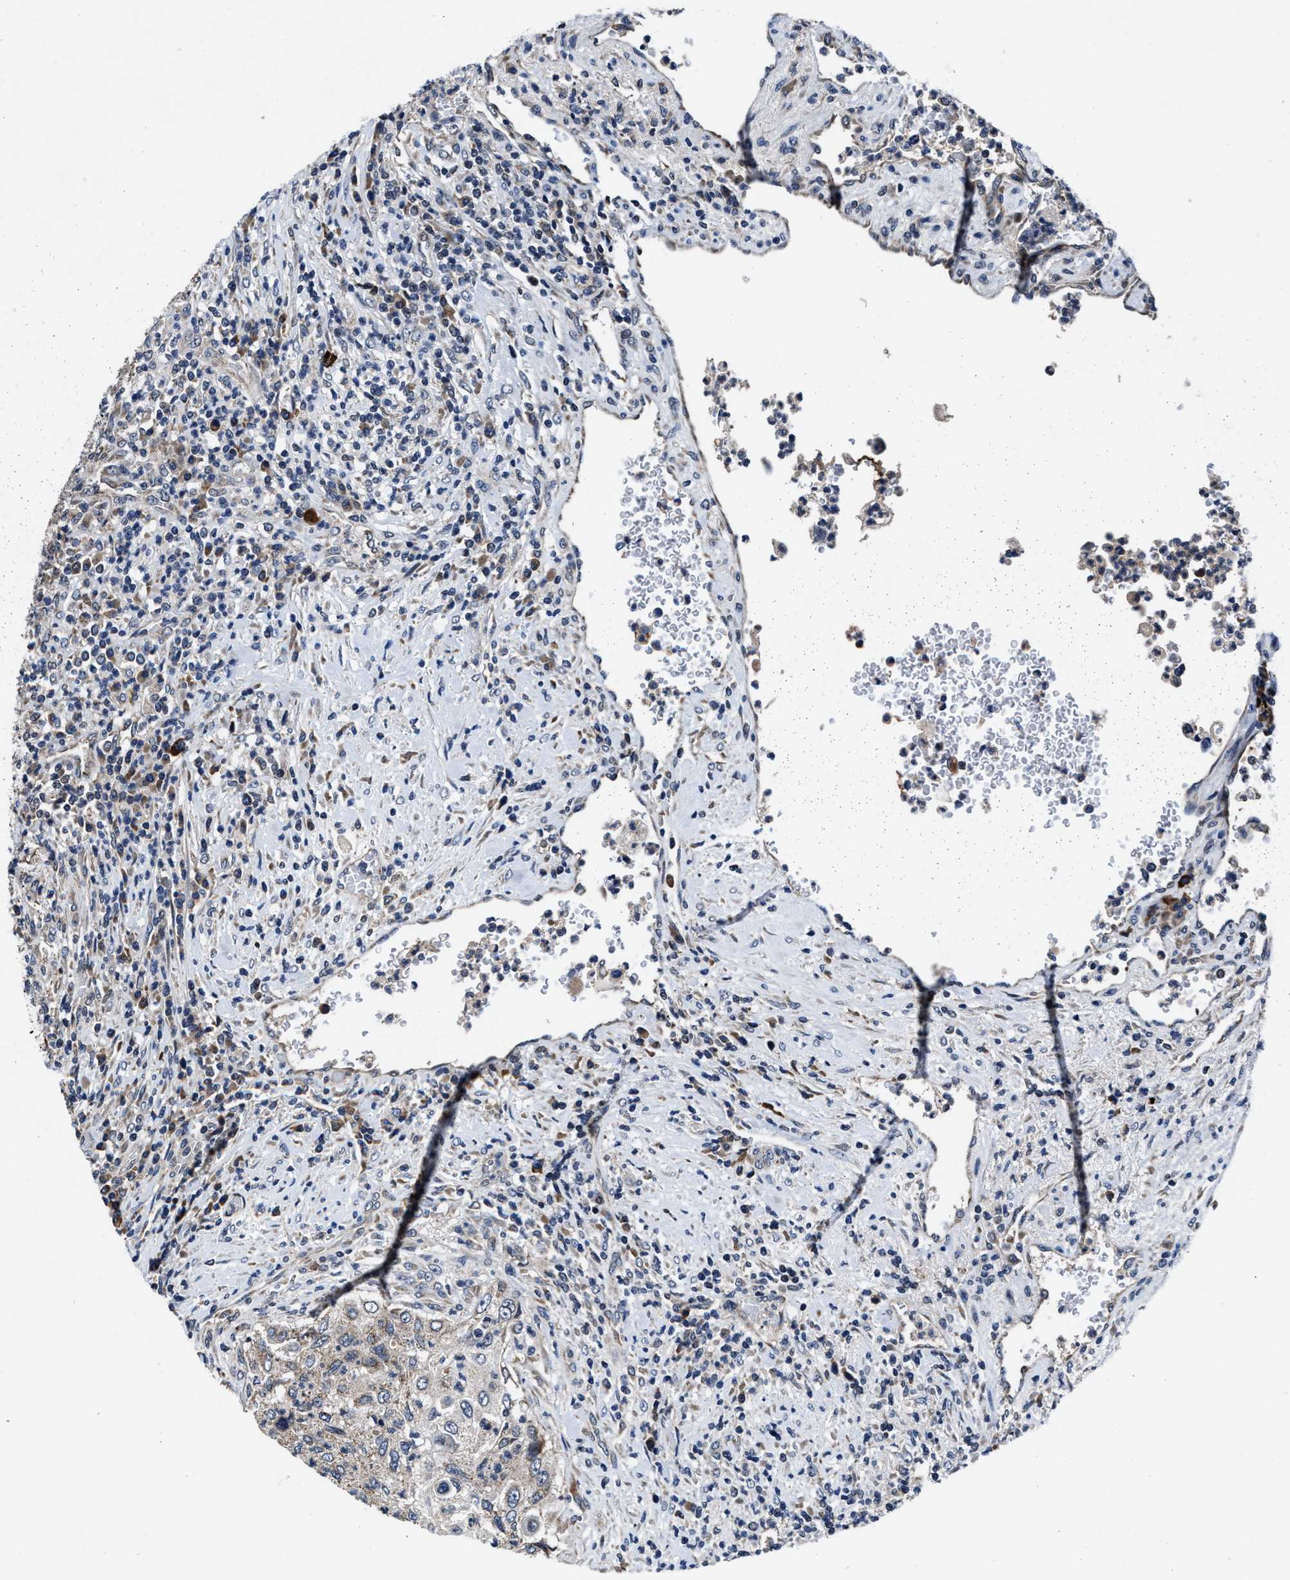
{"staining": {"intensity": "weak", "quantity": "25%-75%", "location": "cytoplasmic/membranous"}, "tissue": "urothelial cancer", "cell_type": "Tumor cells", "image_type": "cancer", "snomed": [{"axis": "morphology", "description": "Urothelial carcinoma, High grade"}, {"axis": "topography", "description": "Urinary bladder"}], "caption": "An image of urothelial cancer stained for a protein exhibits weak cytoplasmic/membranous brown staining in tumor cells. Using DAB (brown) and hematoxylin (blue) stains, captured at high magnification using brightfield microscopy.", "gene": "TMEM53", "patient": {"sex": "female", "age": 60}}